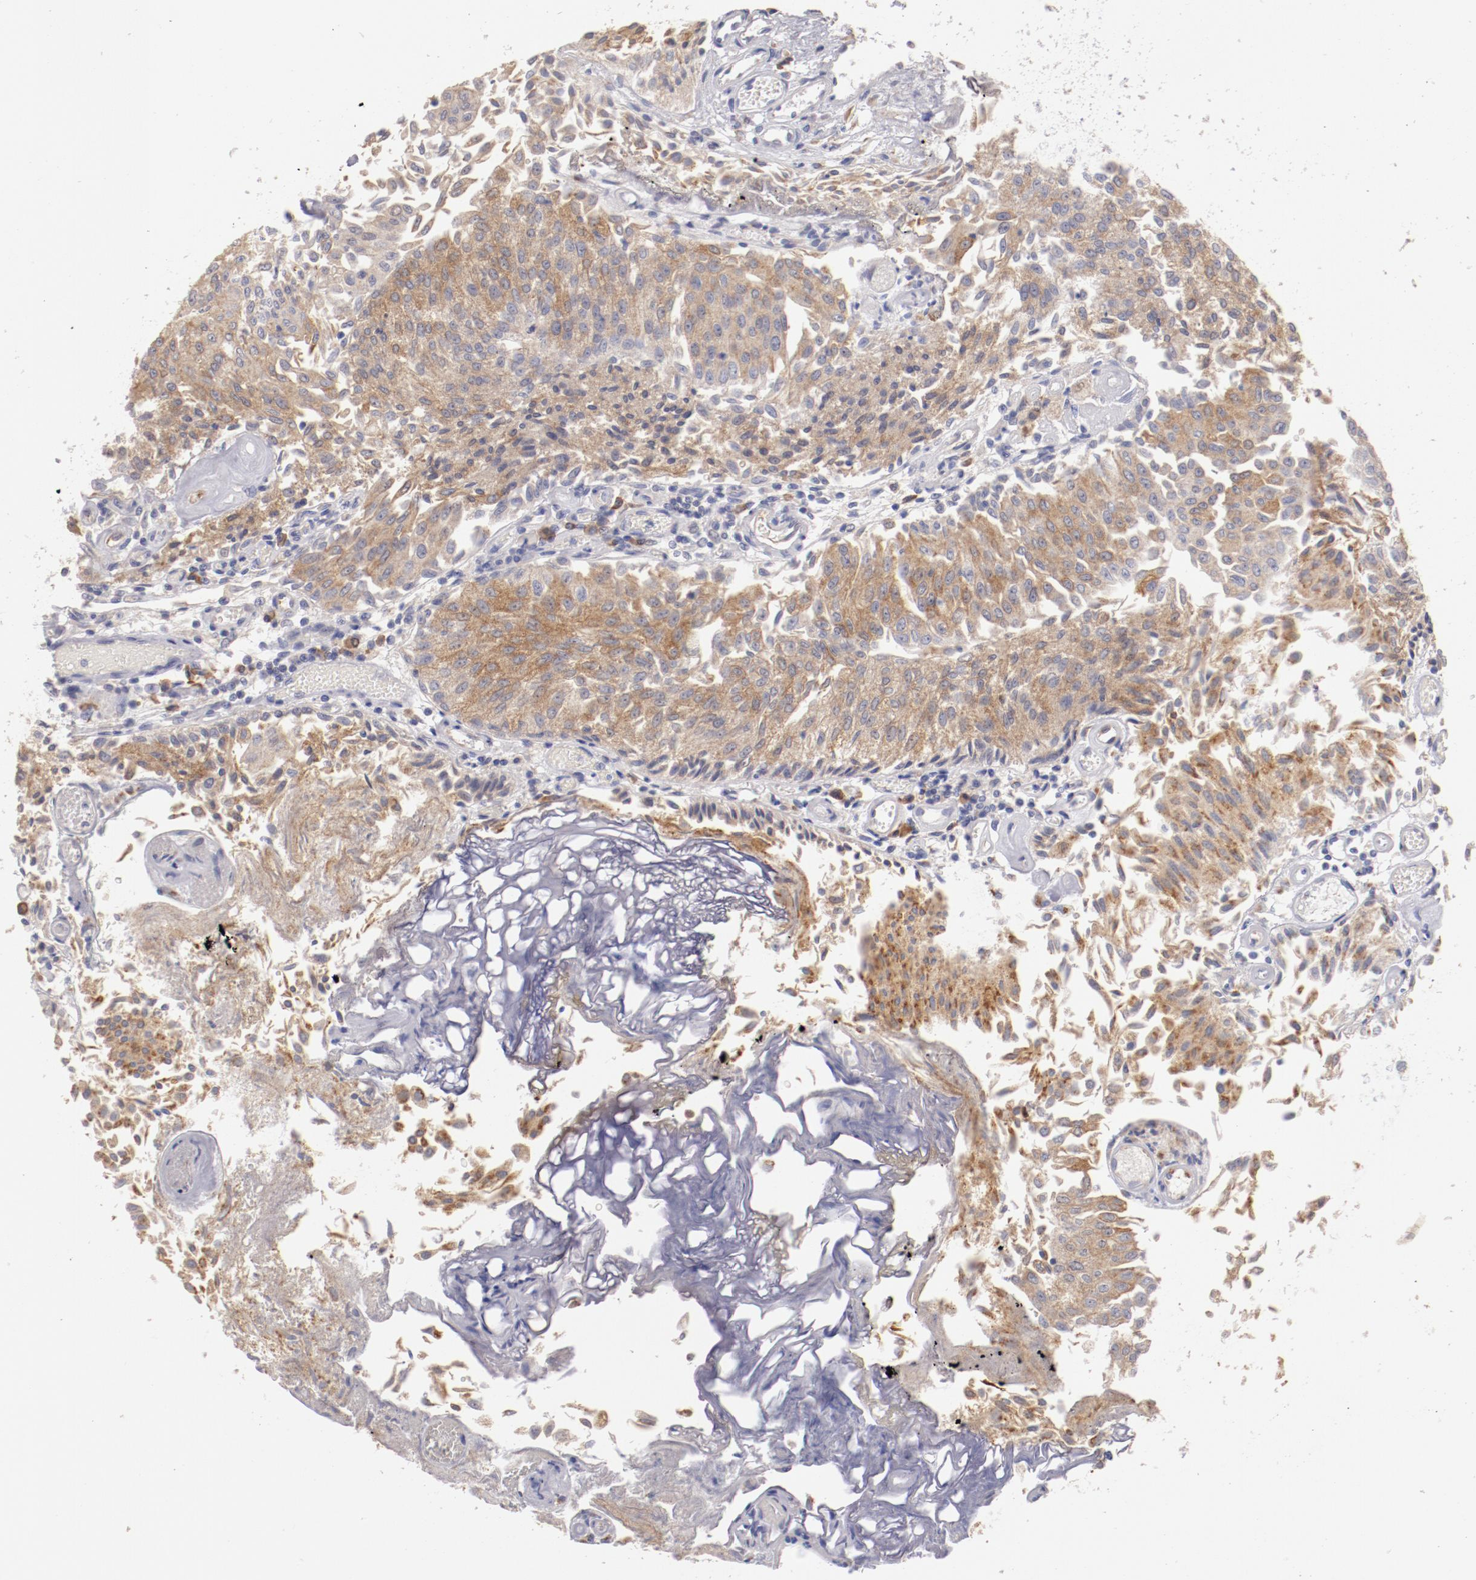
{"staining": {"intensity": "moderate", "quantity": ">75%", "location": "cytoplasmic/membranous"}, "tissue": "urothelial cancer", "cell_type": "Tumor cells", "image_type": "cancer", "snomed": [{"axis": "morphology", "description": "Urothelial carcinoma, Low grade"}, {"axis": "topography", "description": "Urinary bladder"}], "caption": "Brown immunohistochemical staining in human urothelial carcinoma (low-grade) displays moderate cytoplasmic/membranous expression in about >75% of tumor cells.", "gene": "ENTPD5", "patient": {"sex": "male", "age": 86}}